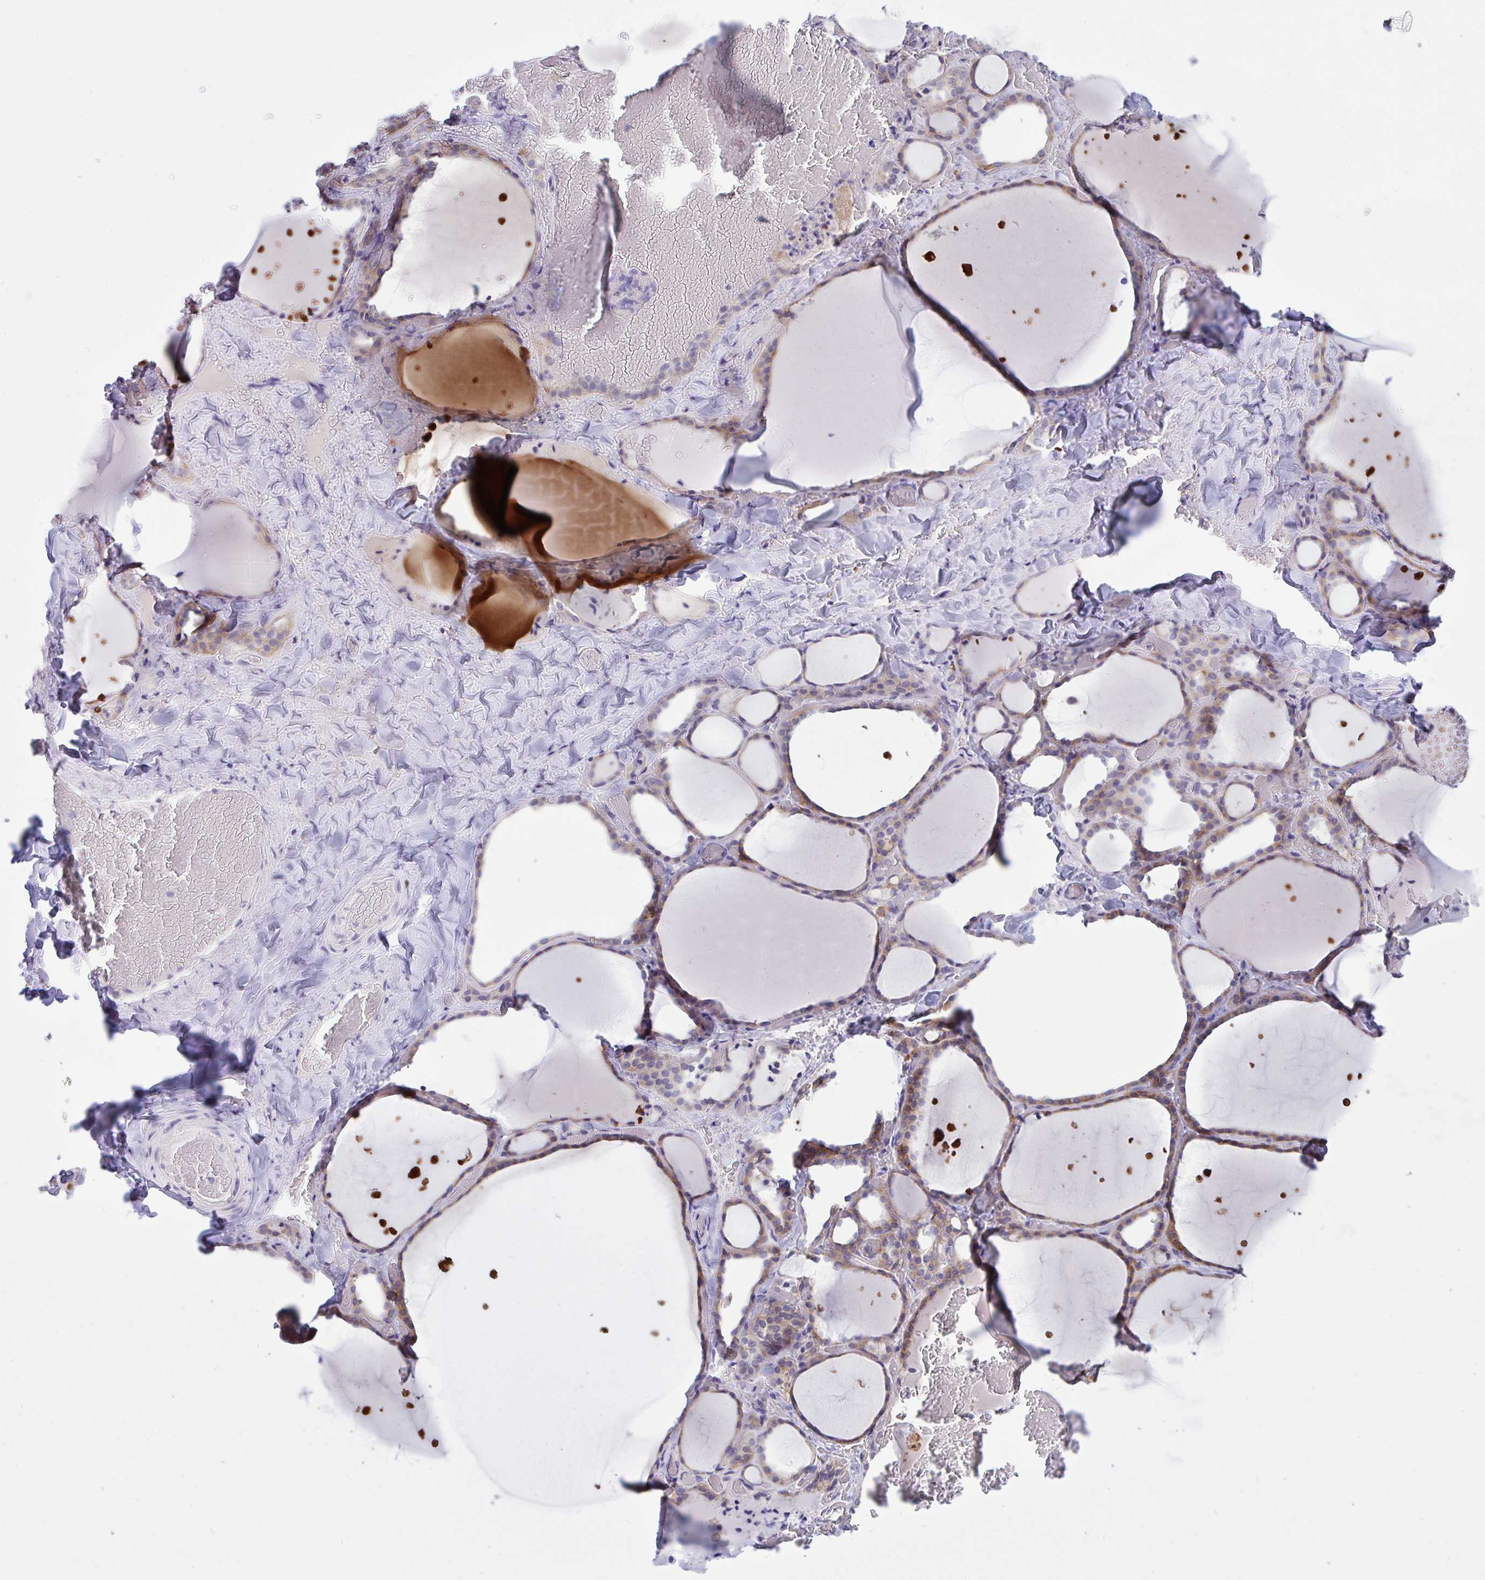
{"staining": {"intensity": "moderate", "quantity": "25%-75%", "location": "cytoplasmic/membranous"}, "tissue": "thyroid gland", "cell_type": "Glandular cells", "image_type": "normal", "snomed": [{"axis": "morphology", "description": "Normal tissue, NOS"}, {"axis": "topography", "description": "Thyroid gland"}], "caption": "IHC photomicrograph of benign thyroid gland: human thyroid gland stained using immunohistochemistry (IHC) exhibits medium levels of moderate protein expression localized specifically in the cytoplasmic/membranous of glandular cells, appearing as a cytoplasmic/membranous brown color.", "gene": "TMEM41A", "patient": {"sex": "female", "age": 36}}